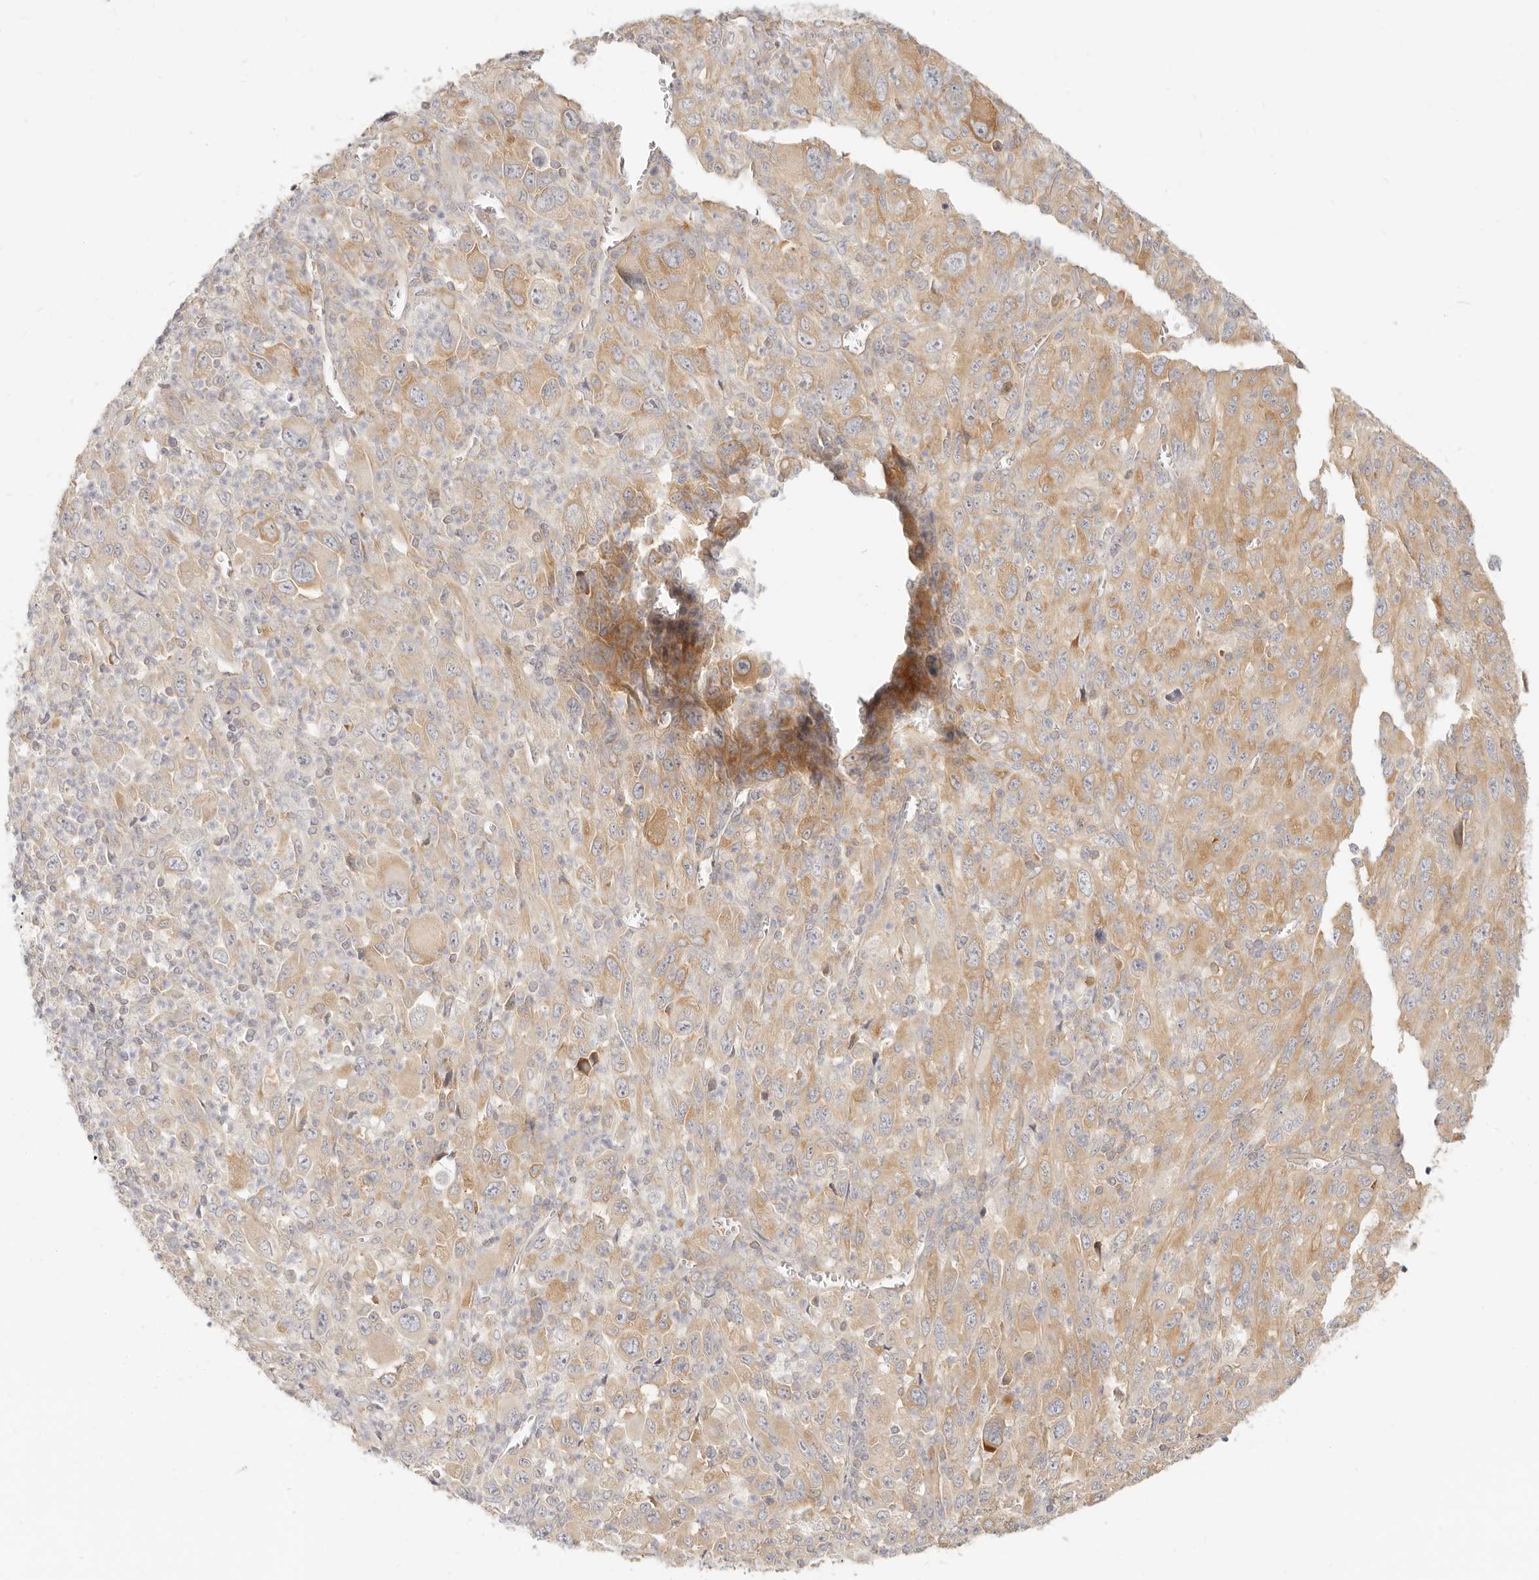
{"staining": {"intensity": "moderate", "quantity": ">75%", "location": "cytoplasmic/membranous"}, "tissue": "melanoma", "cell_type": "Tumor cells", "image_type": "cancer", "snomed": [{"axis": "morphology", "description": "Malignant melanoma, Metastatic site"}, {"axis": "topography", "description": "Skin"}], "caption": "Human melanoma stained with a protein marker exhibits moderate staining in tumor cells.", "gene": "LTB4R2", "patient": {"sex": "female", "age": 56}}